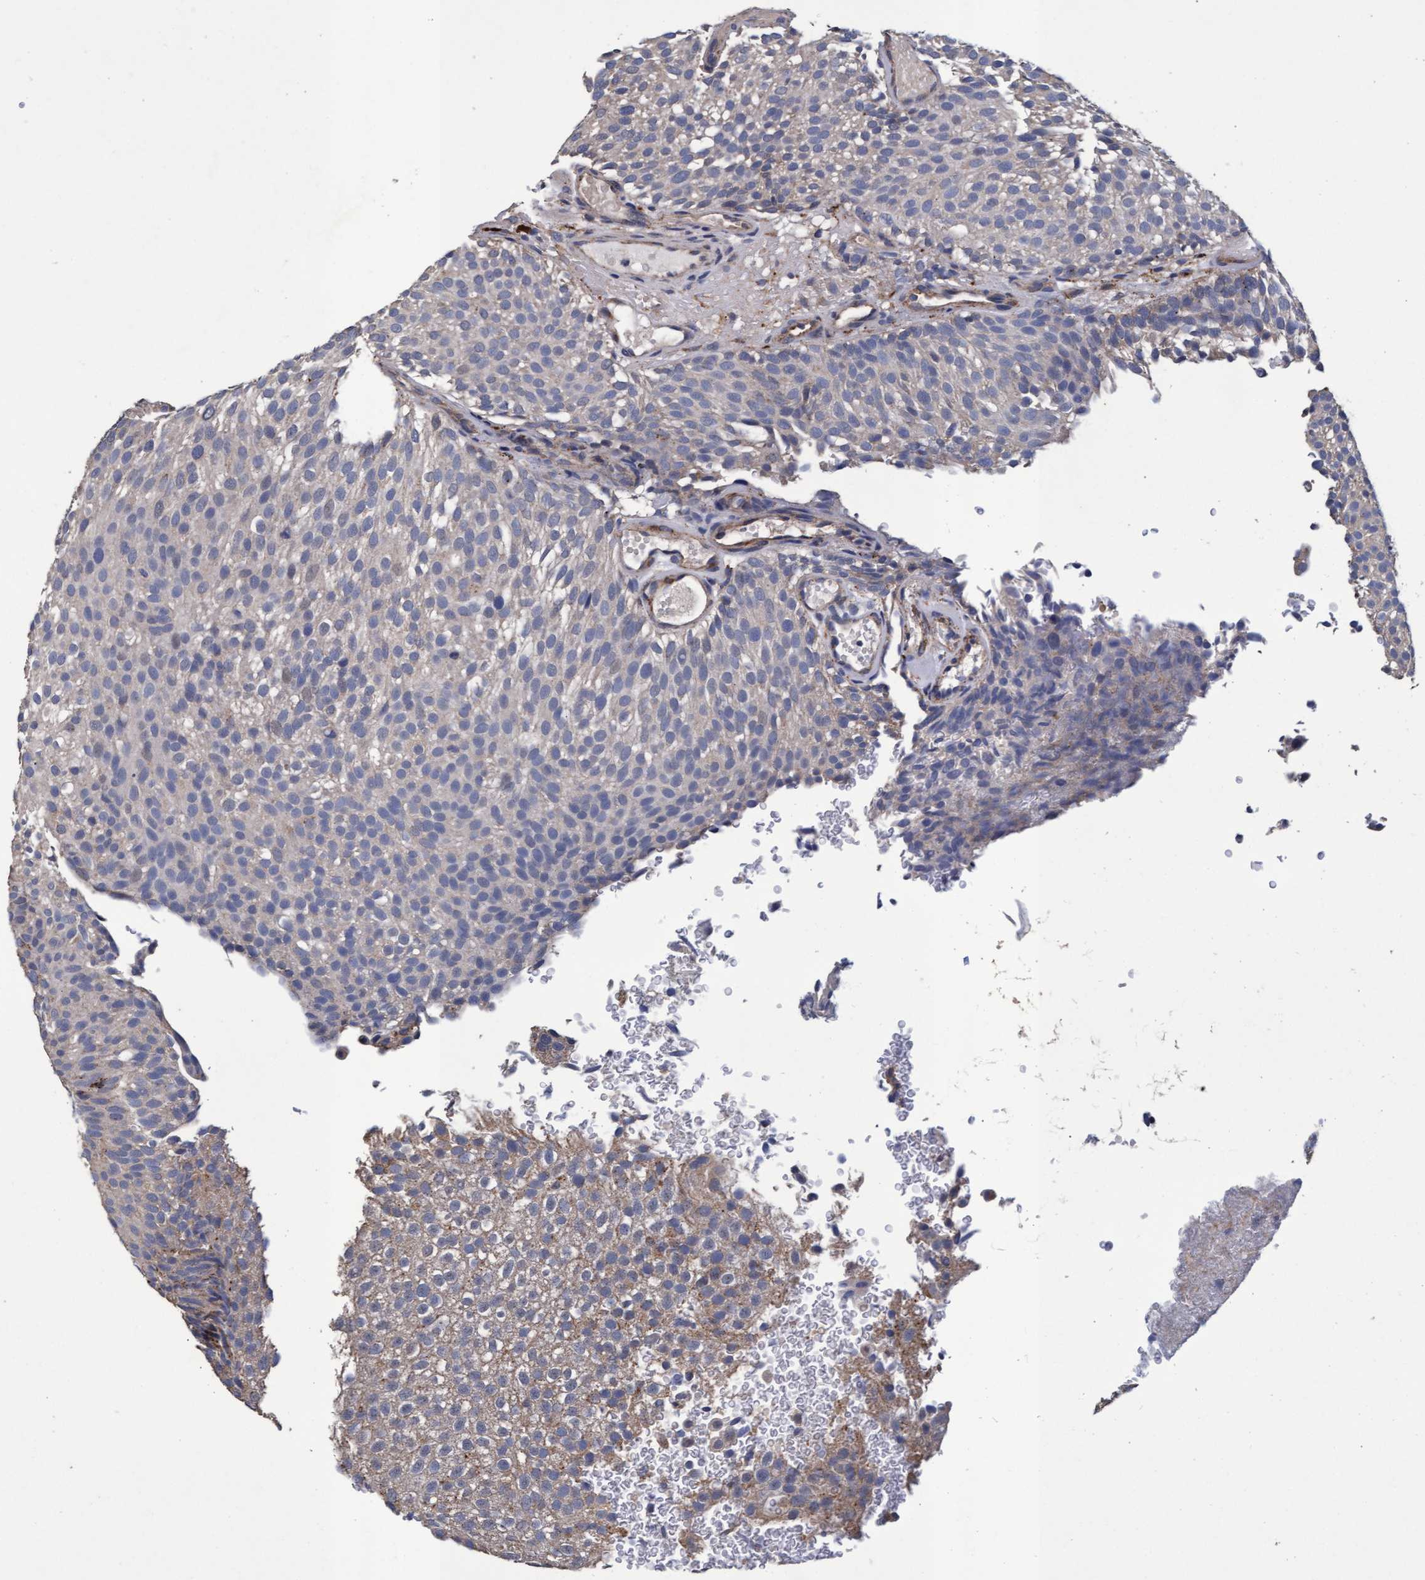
{"staining": {"intensity": "weak", "quantity": "<25%", "location": "cytoplasmic/membranous"}, "tissue": "urothelial cancer", "cell_type": "Tumor cells", "image_type": "cancer", "snomed": [{"axis": "morphology", "description": "Urothelial carcinoma, Low grade"}, {"axis": "topography", "description": "Urinary bladder"}], "caption": "An immunohistochemistry (IHC) histopathology image of low-grade urothelial carcinoma is shown. There is no staining in tumor cells of low-grade urothelial carcinoma. (Brightfield microscopy of DAB (3,3'-diaminobenzidine) immunohistochemistry (IHC) at high magnification).", "gene": "CPQ", "patient": {"sex": "male", "age": 78}}